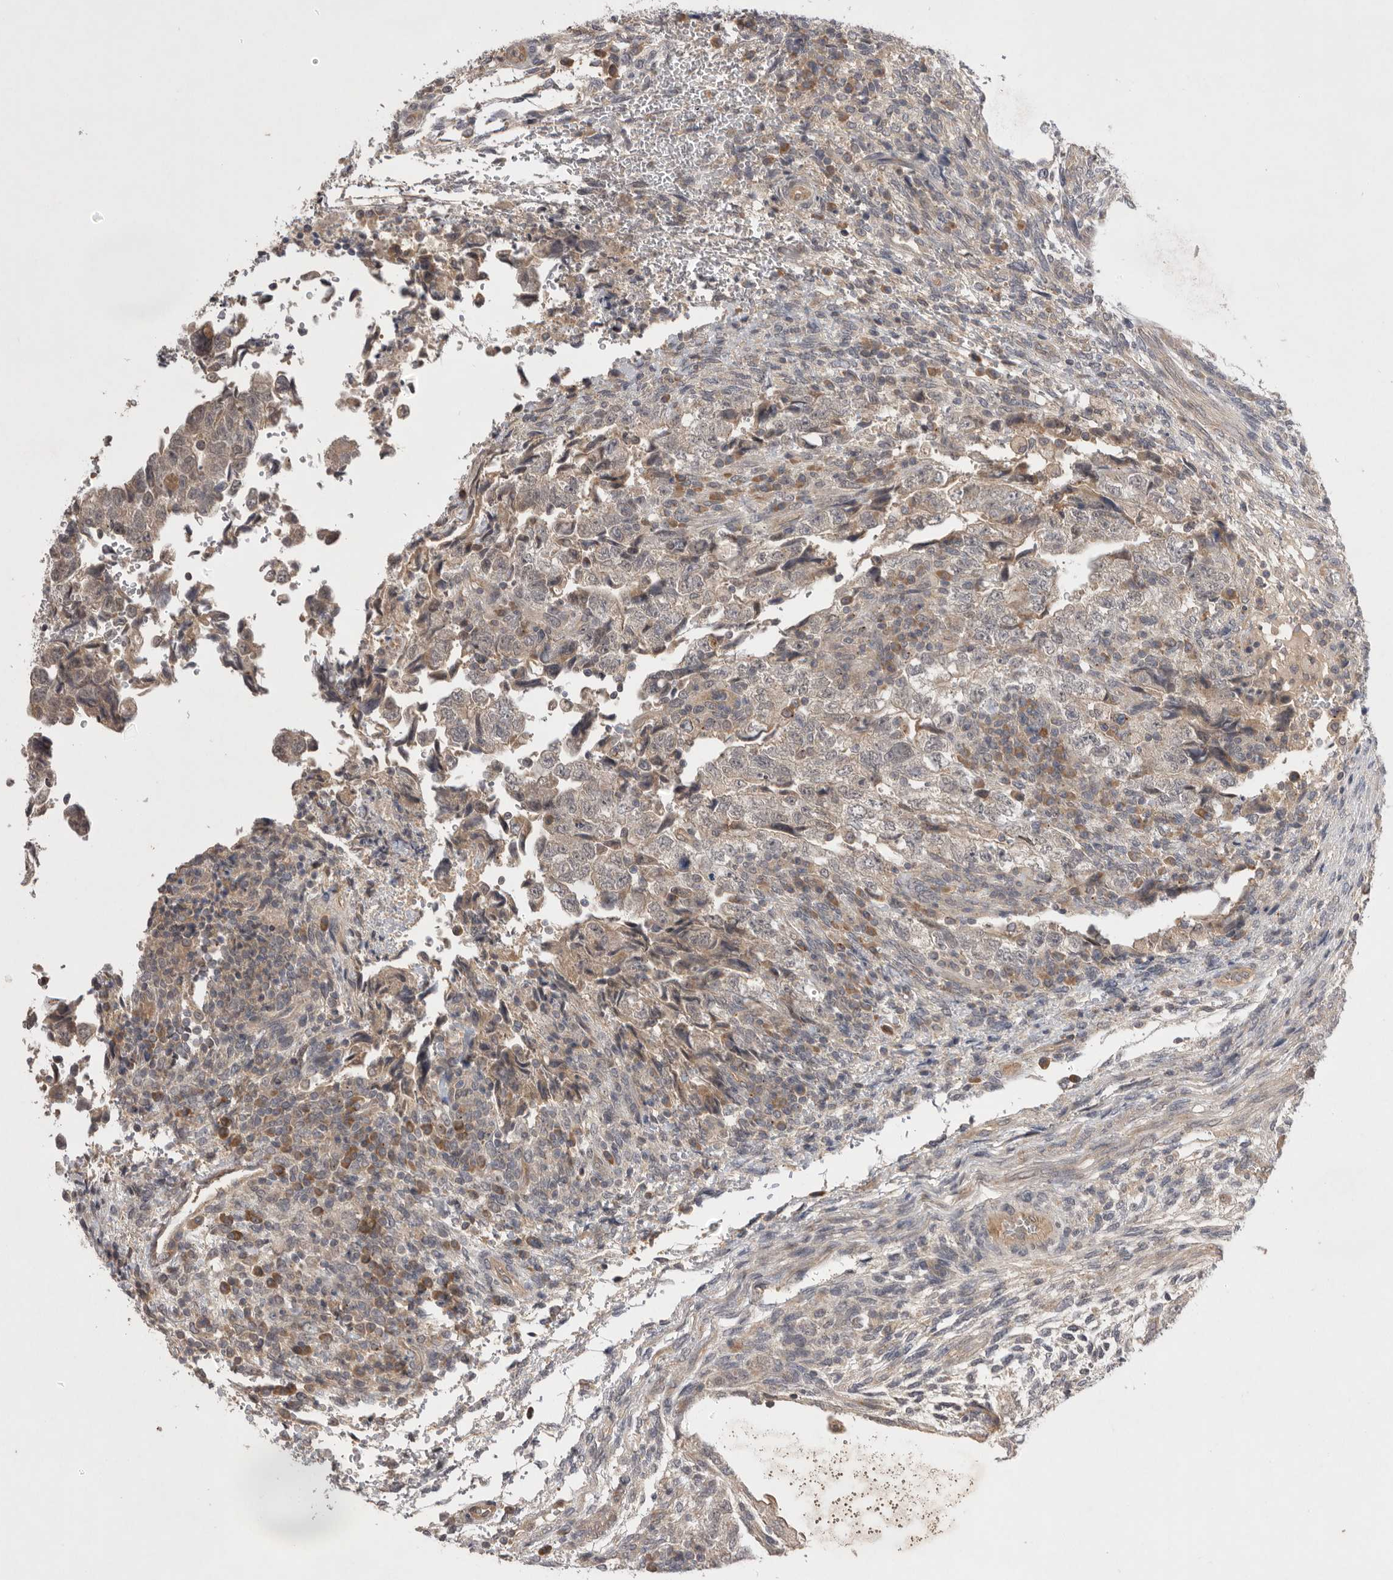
{"staining": {"intensity": "weak", "quantity": "<25%", "location": "cytoplasmic/membranous"}, "tissue": "testis cancer", "cell_type": "Tumor cells", "image_type": "cancer", "snomed": [{"axis": "morphology", "description": "Normal tissue, NOS"}, {"axis": "morphology", "description": "Carcinoma, Embryonal, NOS"}, {"axis": "topography", "description": "Testis"}], "caption": "Immunohistochemistry (IHC) image of neoplastic tissue: human testis cancer (embryonal carcinoma) stained with DAB displays no significant protein positivity in tumor cells.", "gene": "NRCAM", "patient": {"sex": "male", "age": 36}}